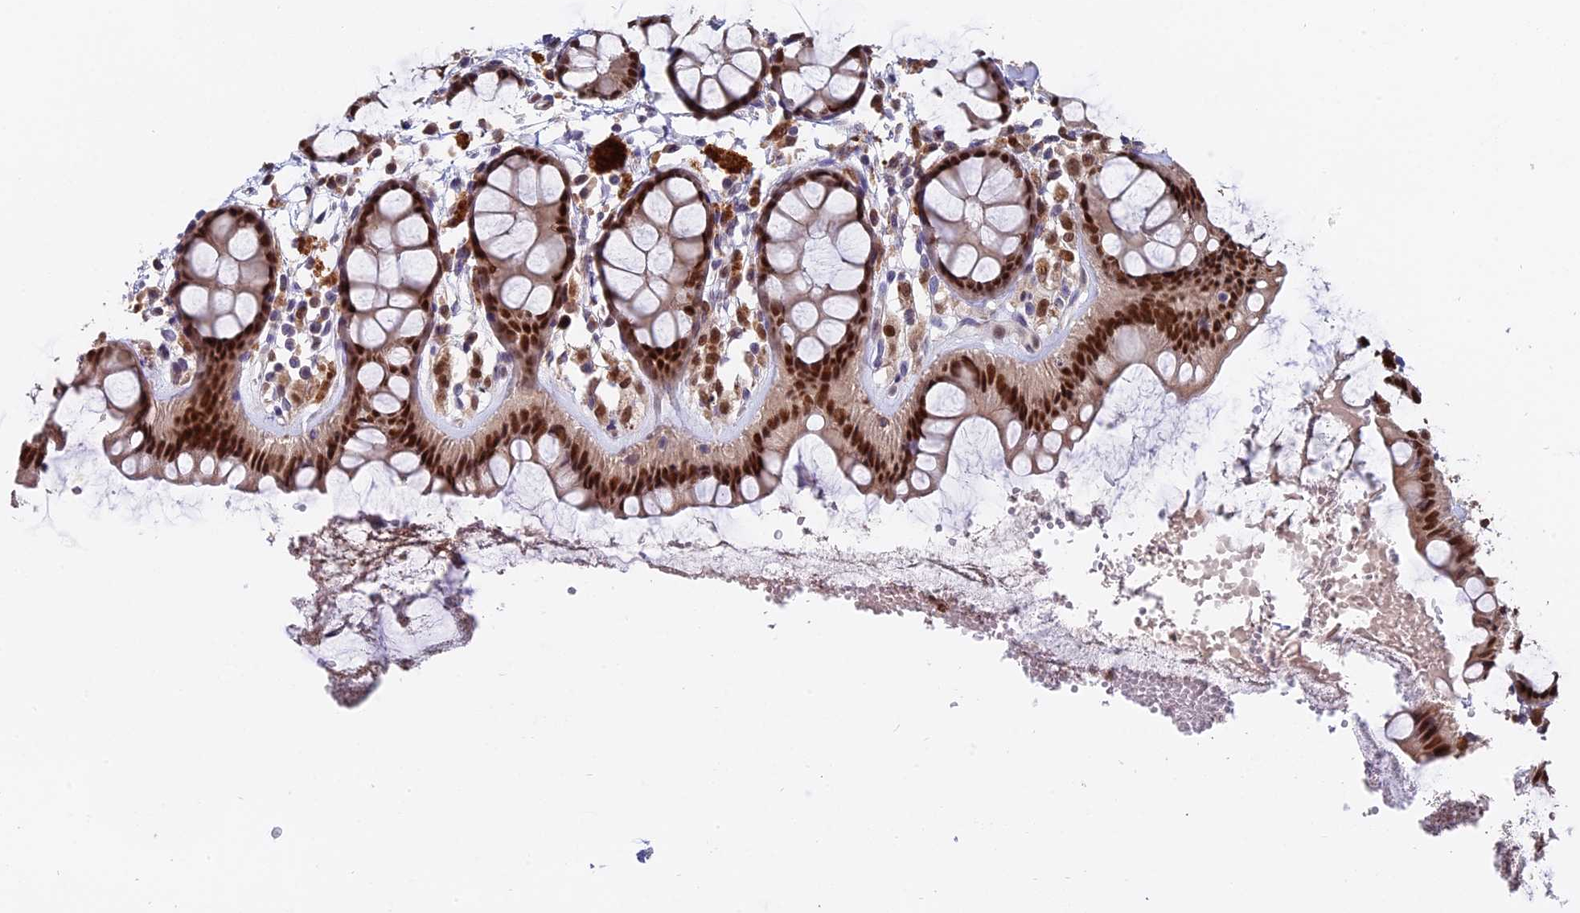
{"staining": {"intensity": "strong", "quantity": ">75%", "location": "nuclear"}, "tissue": "rectum", "cell_type": "Glandular cells", "image_type": "normal", "snomed": [{"axis": "morphology", "description": "Normal tissue, NOS"}, {"axis": "topography", "description": "Rectum"}], "caption": "Immunohistochemical staining of unremarkable human rectum exhibits >75% levels of strong nuclear protein expression in about >75% of glandular cells. (DAB = brown stain, brightfield microscopy at high magnification).", "gene": "FAM118B", "patient": {"sex": "female", "age": 66}}